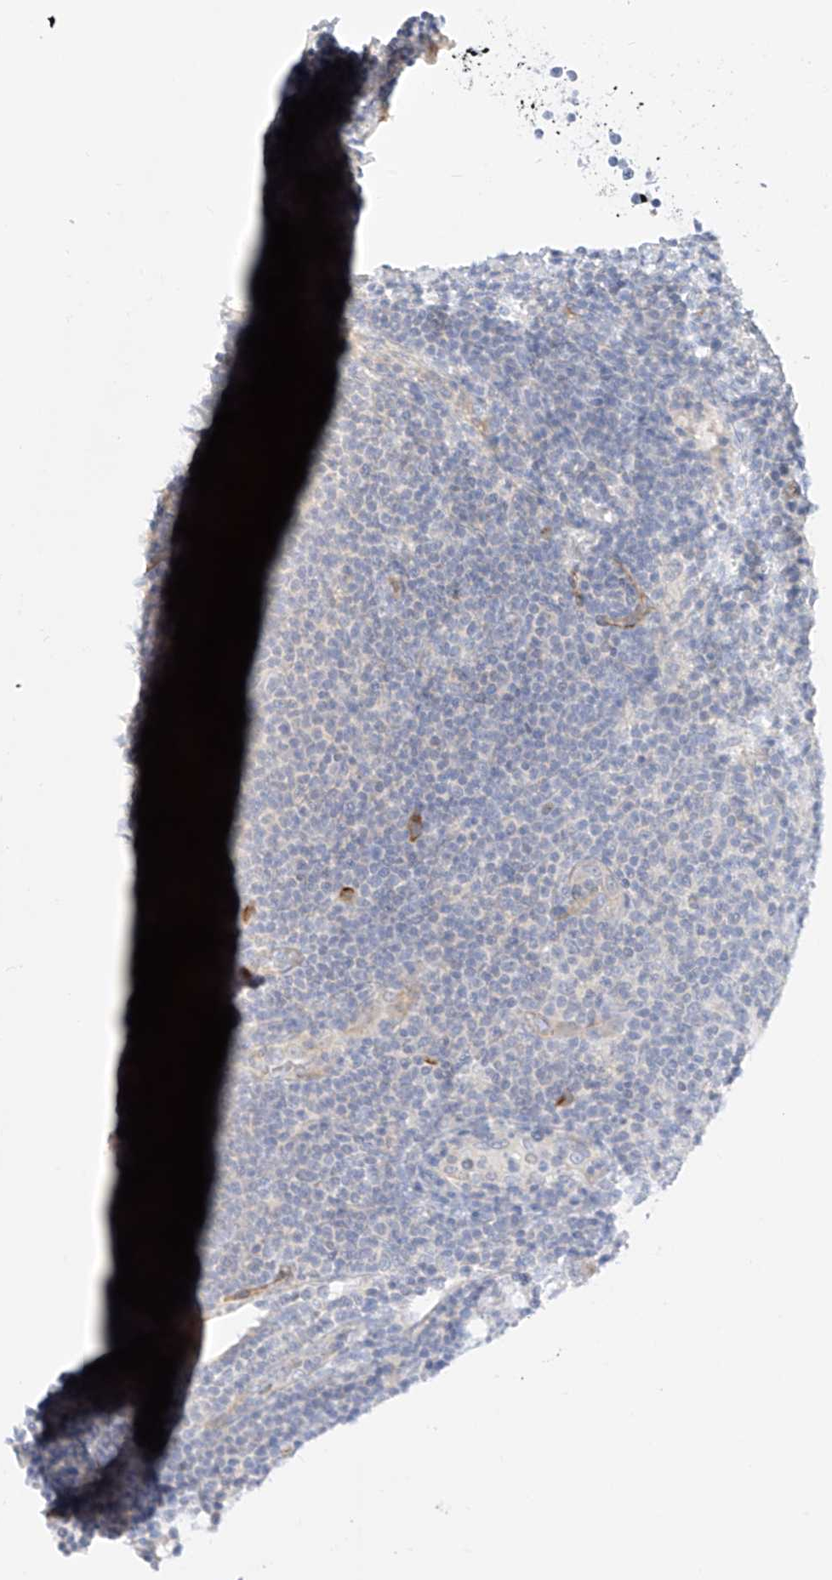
{"staining": {"intensity": "negative", "quantity": "none", "location": "none"}, "tissue": "lymphoma", "cell_type": "Tumor cells", "image_type": "cancer", "snomed": [{"axis": "morphology", "description": "Malignant lymphoma, non-Hodgkin's type, Low grade"}, {"axis": "topography", "description": "Lymph node"}], "caption": "Lymphoma was stained to show a protein in brown. There is no significant staining in tumor cells. The staining is performed using DAB (3,3'-diaminobenzidine) brown chromogen with nuclei counter-stained in using hematoxylin.", "gene": "CDCP2", "patient": {"sex": "male", "age": 66}}